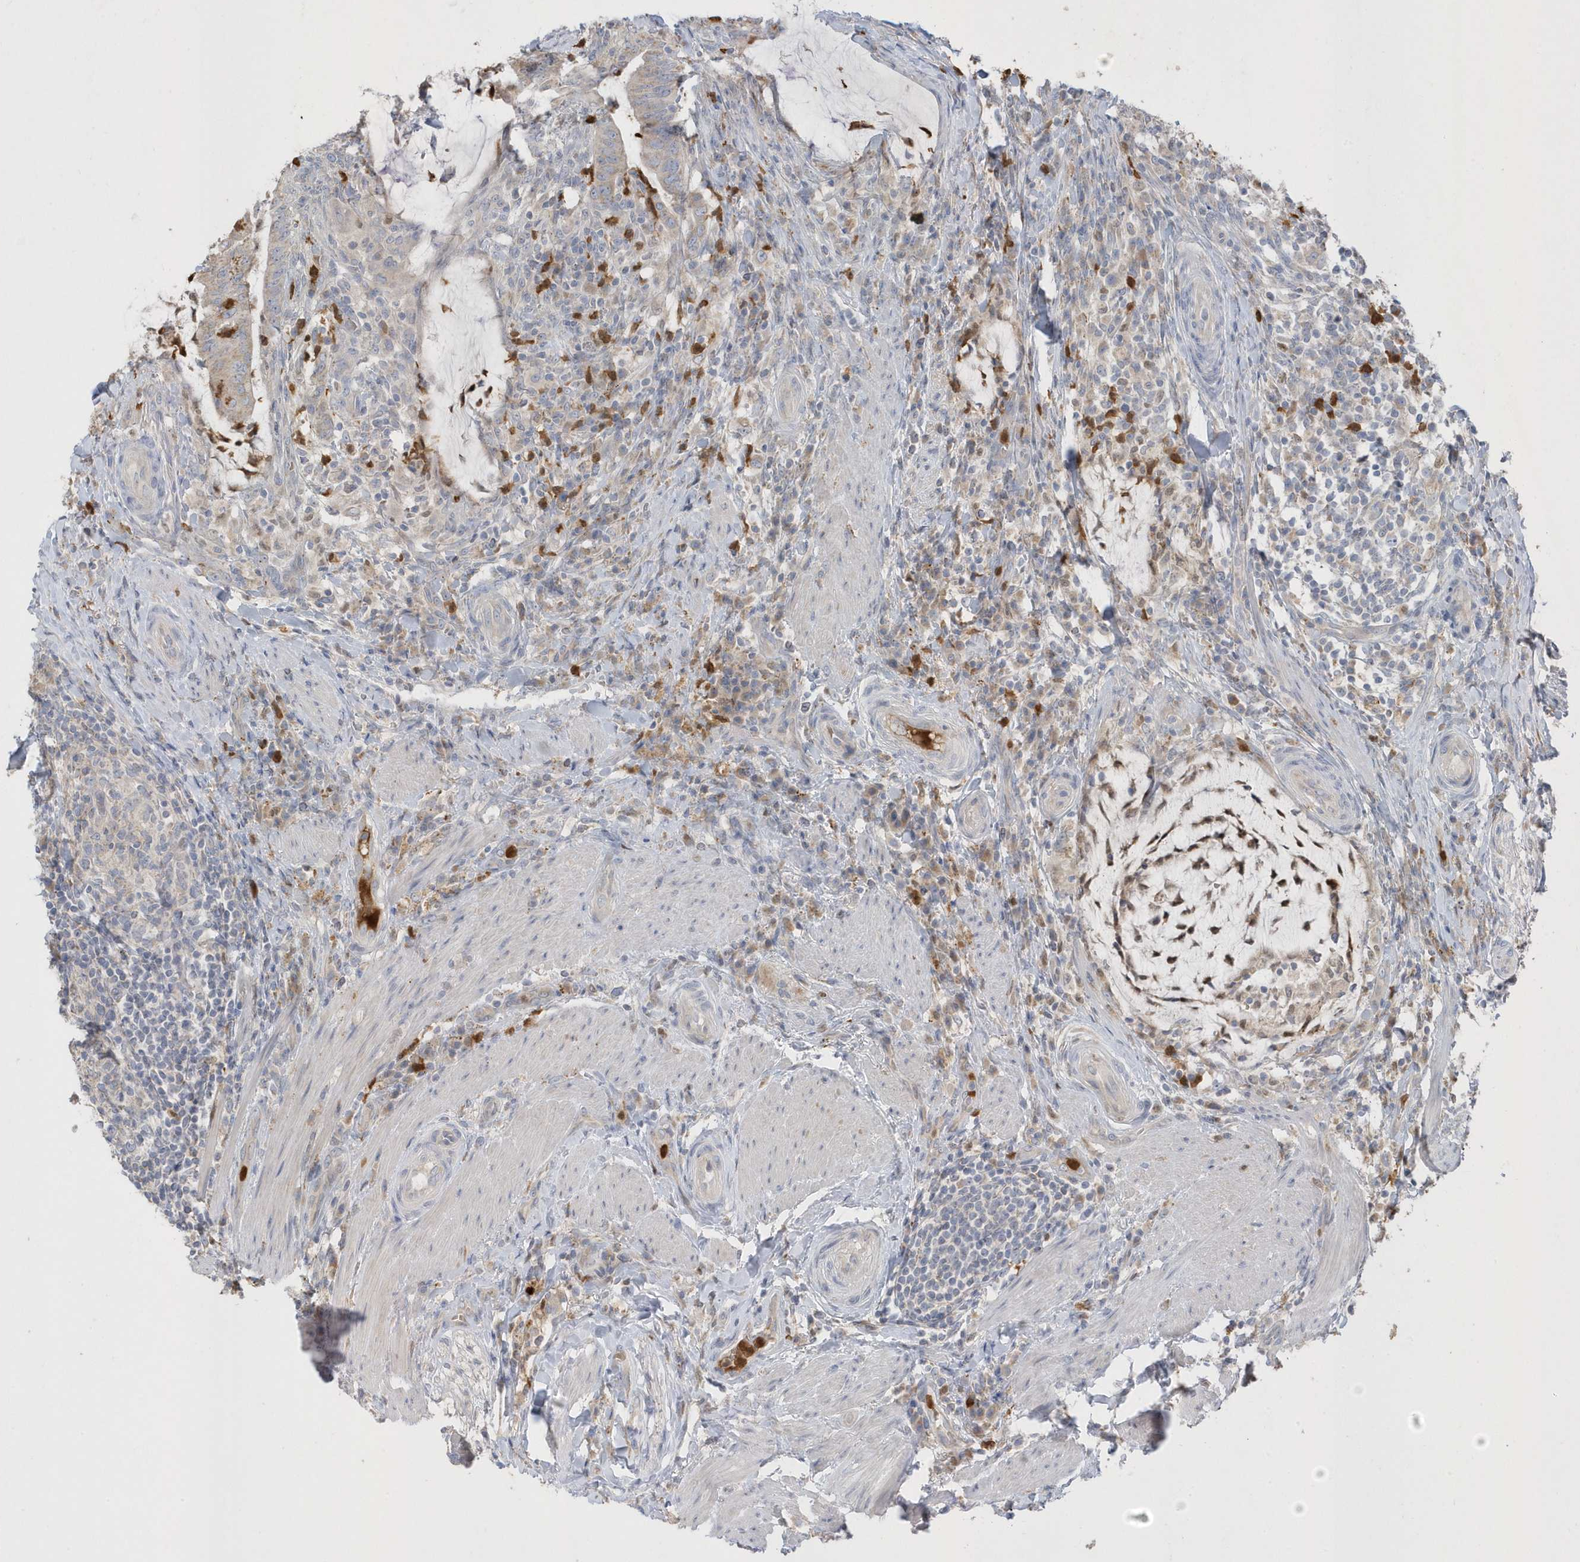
{"staining": {"intensity": "weak", "quantity": "<25%", "location": "cytoplasmic/membranous"}, "tissue": "colorectal cancer", "cell_type": "Tumor cells", "image_type": "cancer", "snomed": [{"axis": "morphology", "description": "Adenocarcinoma, NOS"}, {"axis": "topography", "description": "Colon"}], "caption": "Colorectal cancer was stained to show a protein in brown. There is no significant expression in tumor cells.", "gene": "DPP9", "patient": {"sex": "female", "age": 66}}